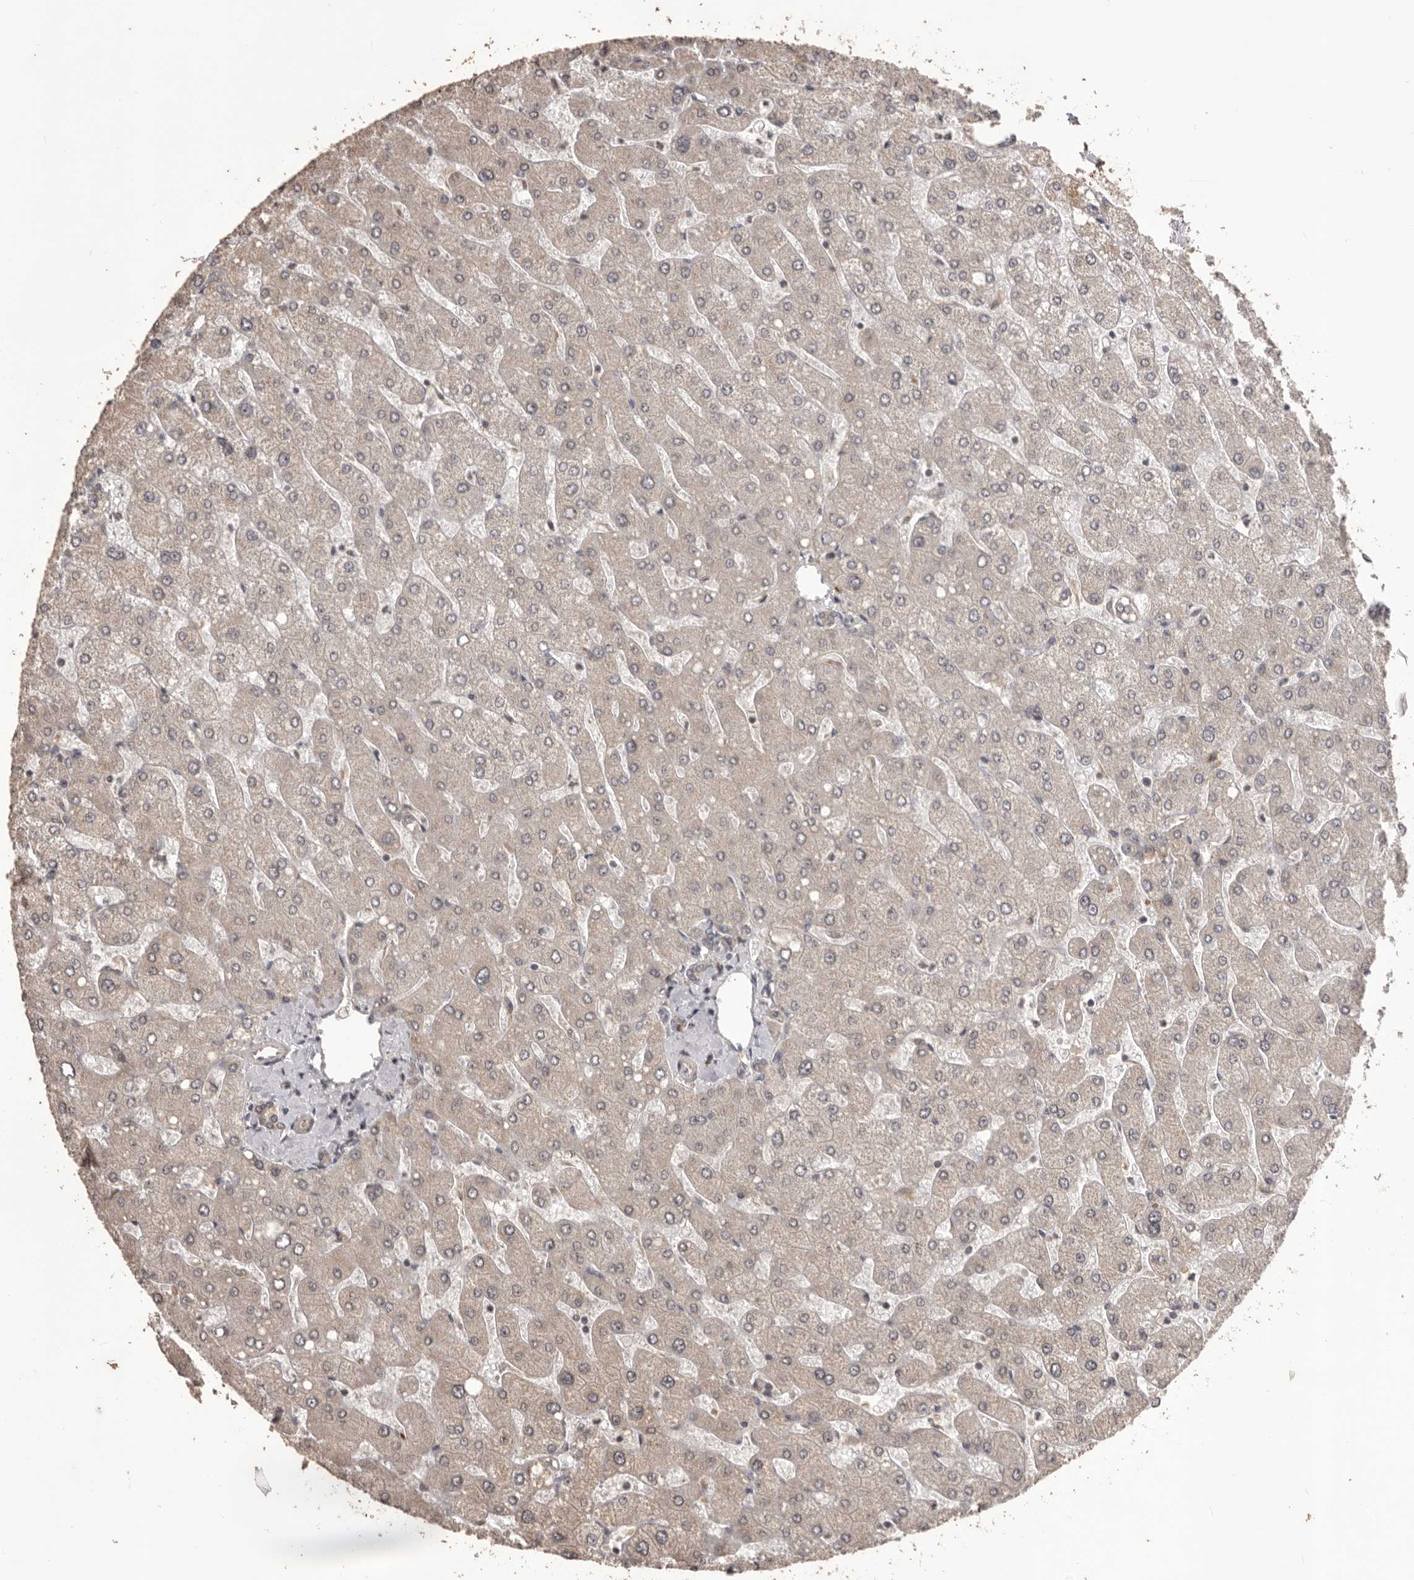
{"staining": {"intensity": "weak", "quantity": ">75%", "location": "cytoplasmic/membranous"}, "tissue": "liver", "cell_type": "Cholangiocytes", "image_type": "normal", "snomed": [{"axis": "morphology", "description": "Normal tissue, NOS"}, {"axis": "topography", "description": "Liver"}], "caption": "Immunohistochemical staining of normal liver reveals low levels of weak cytoplasmic/membranous positivity in about >75% of cholangiocytes. Immunohistochemistry (ihc) stains the protein of interest in brown and the nuclei are stained blue.", "gene": "QRSL1", "patient": {"sex": "male", "age": 55}}